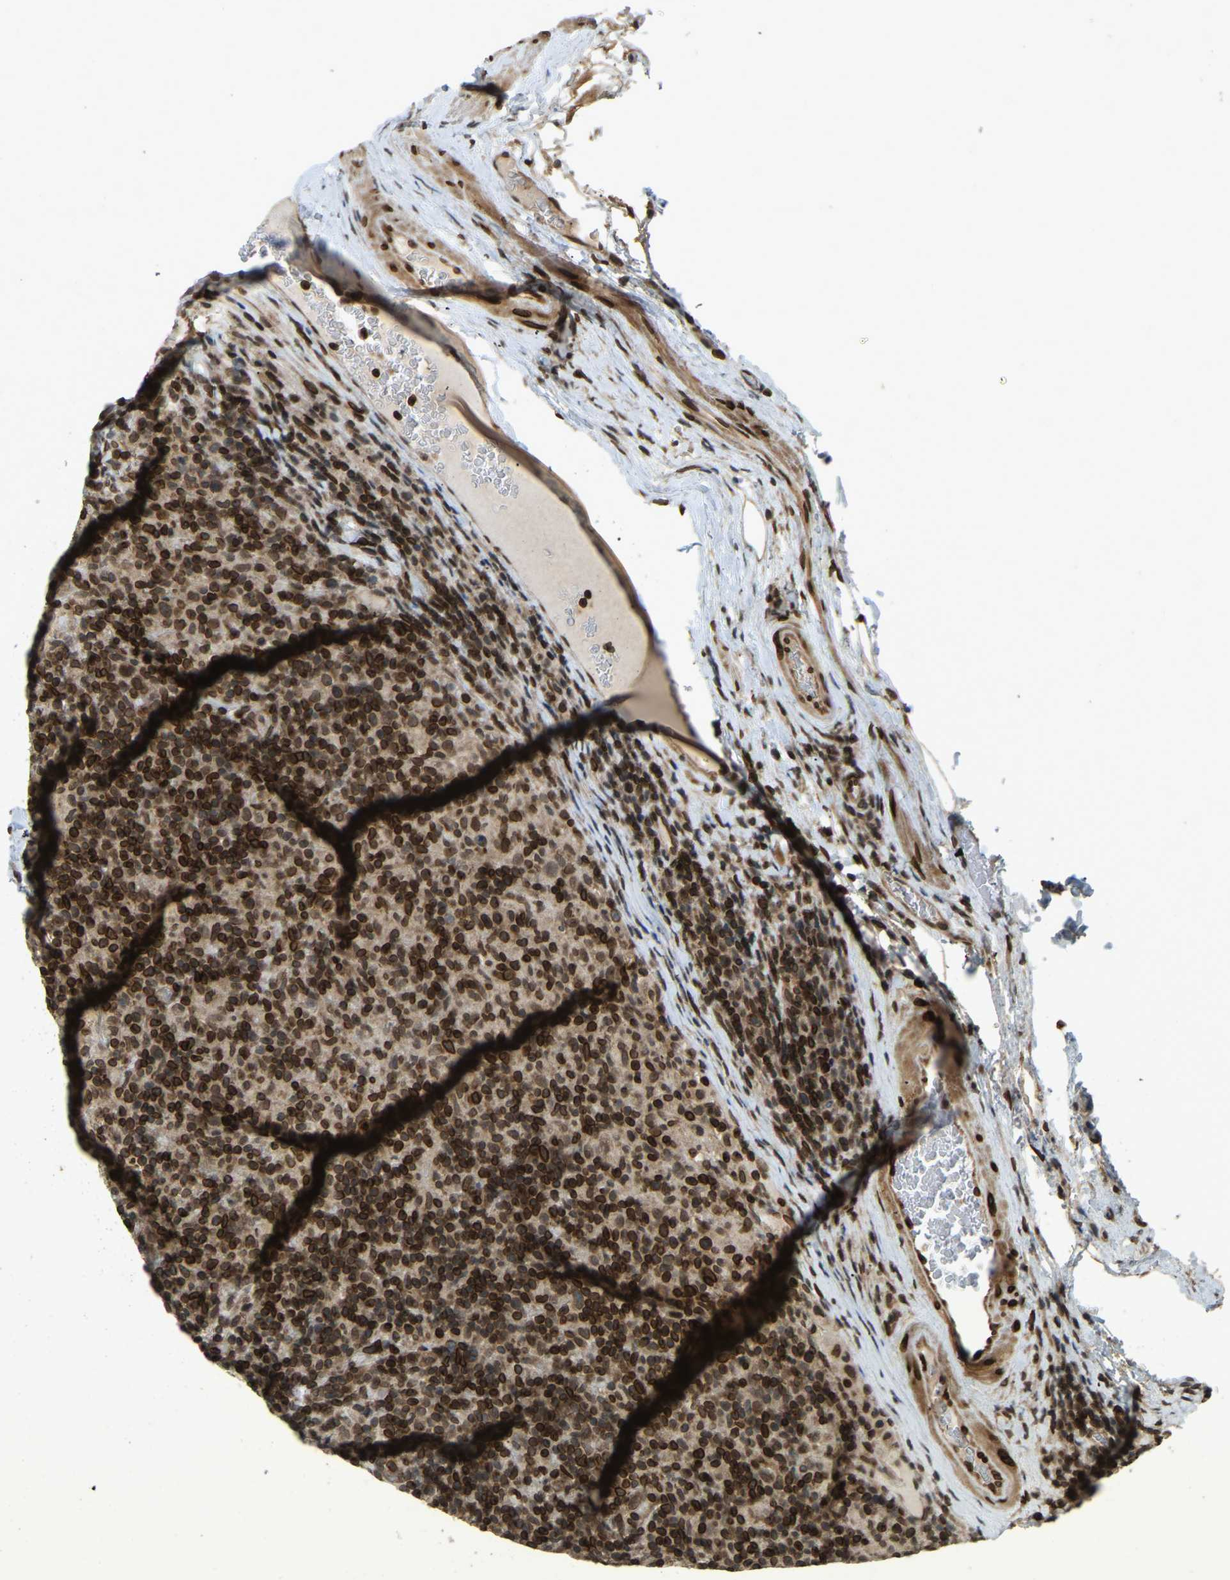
{"staining": {"intensity": "moderate", "quantity": ">75%", "location": "cytoplasmic/membranous,nuclear"}, "tissue": "lymphoma", "cell_type": "Tumor cells", "image_type": "cancer", "snomed": [{"axis": "morphology", "description": "Hodgkin's disease, NOS"}, {"axis": "topography", "description": "Lymph node"}], "caption": "The micrograph reveals staining of Hodgkin's disease, revealing moderate cytoplasmic/membranous and nuclear protein expression (brown color) within tumor cells.", "gene": "SYNE1", "patient": {"sex": "male", "age": 70}}